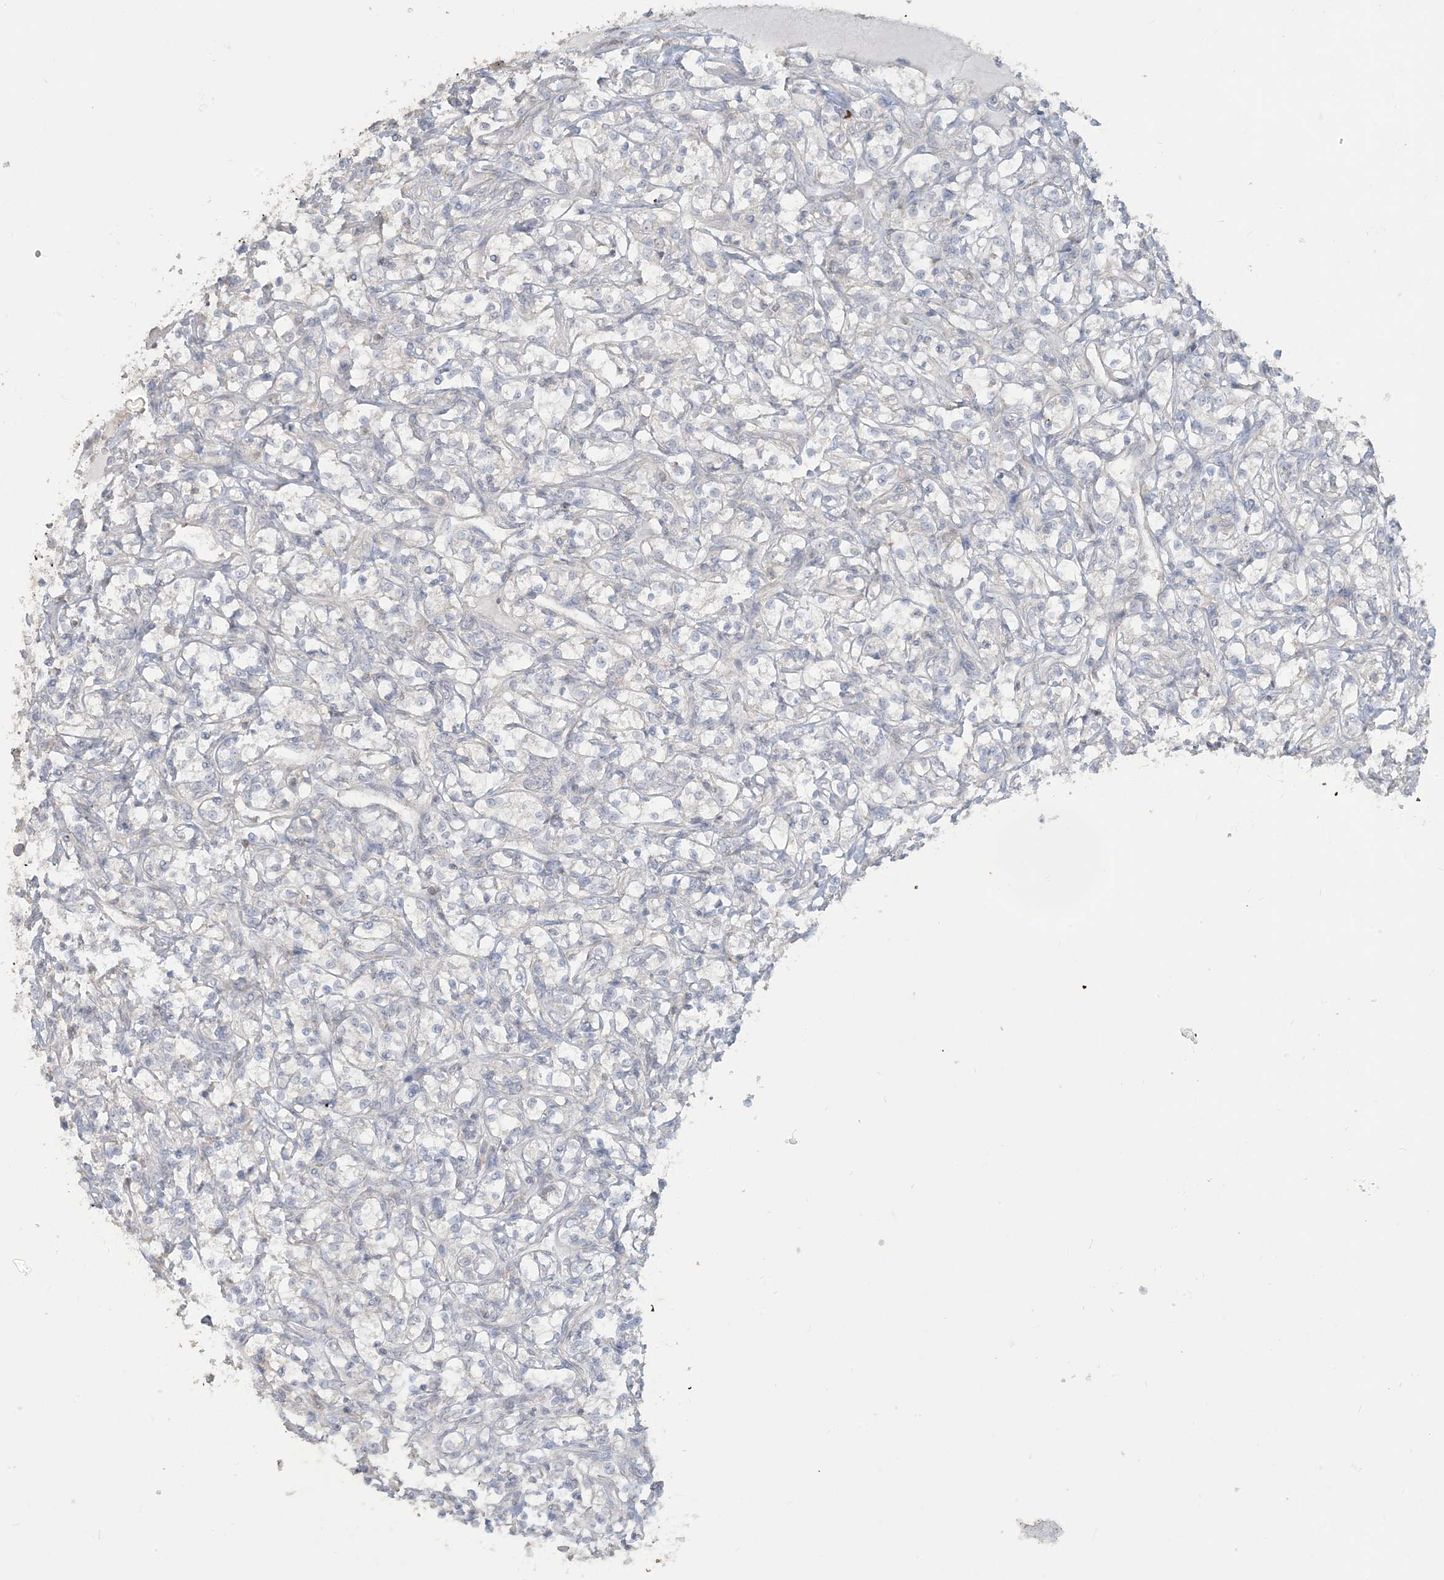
{"staining": {"intensity": "negative", "quantity": "none", "location": "none"}, "tissue": "renal cancer", "cell_type": "Tumor cells", "image_type": "cancer", "snomed": [{"axis": "morphology", "description": "Adenocarcinoma, NOS"}, {"axis": "topography", "description": "Kidney"}], "caption": "Immunohistochemistry (IHC) photomicrograph of neoplastic tissue: human renal cancer stained with DAB (3,3'-diaminobenzidine) shows no significant protein positivity in tumor cells.", "gene": "NPHS2", "patient": {"sex": "female", "age": 69}}